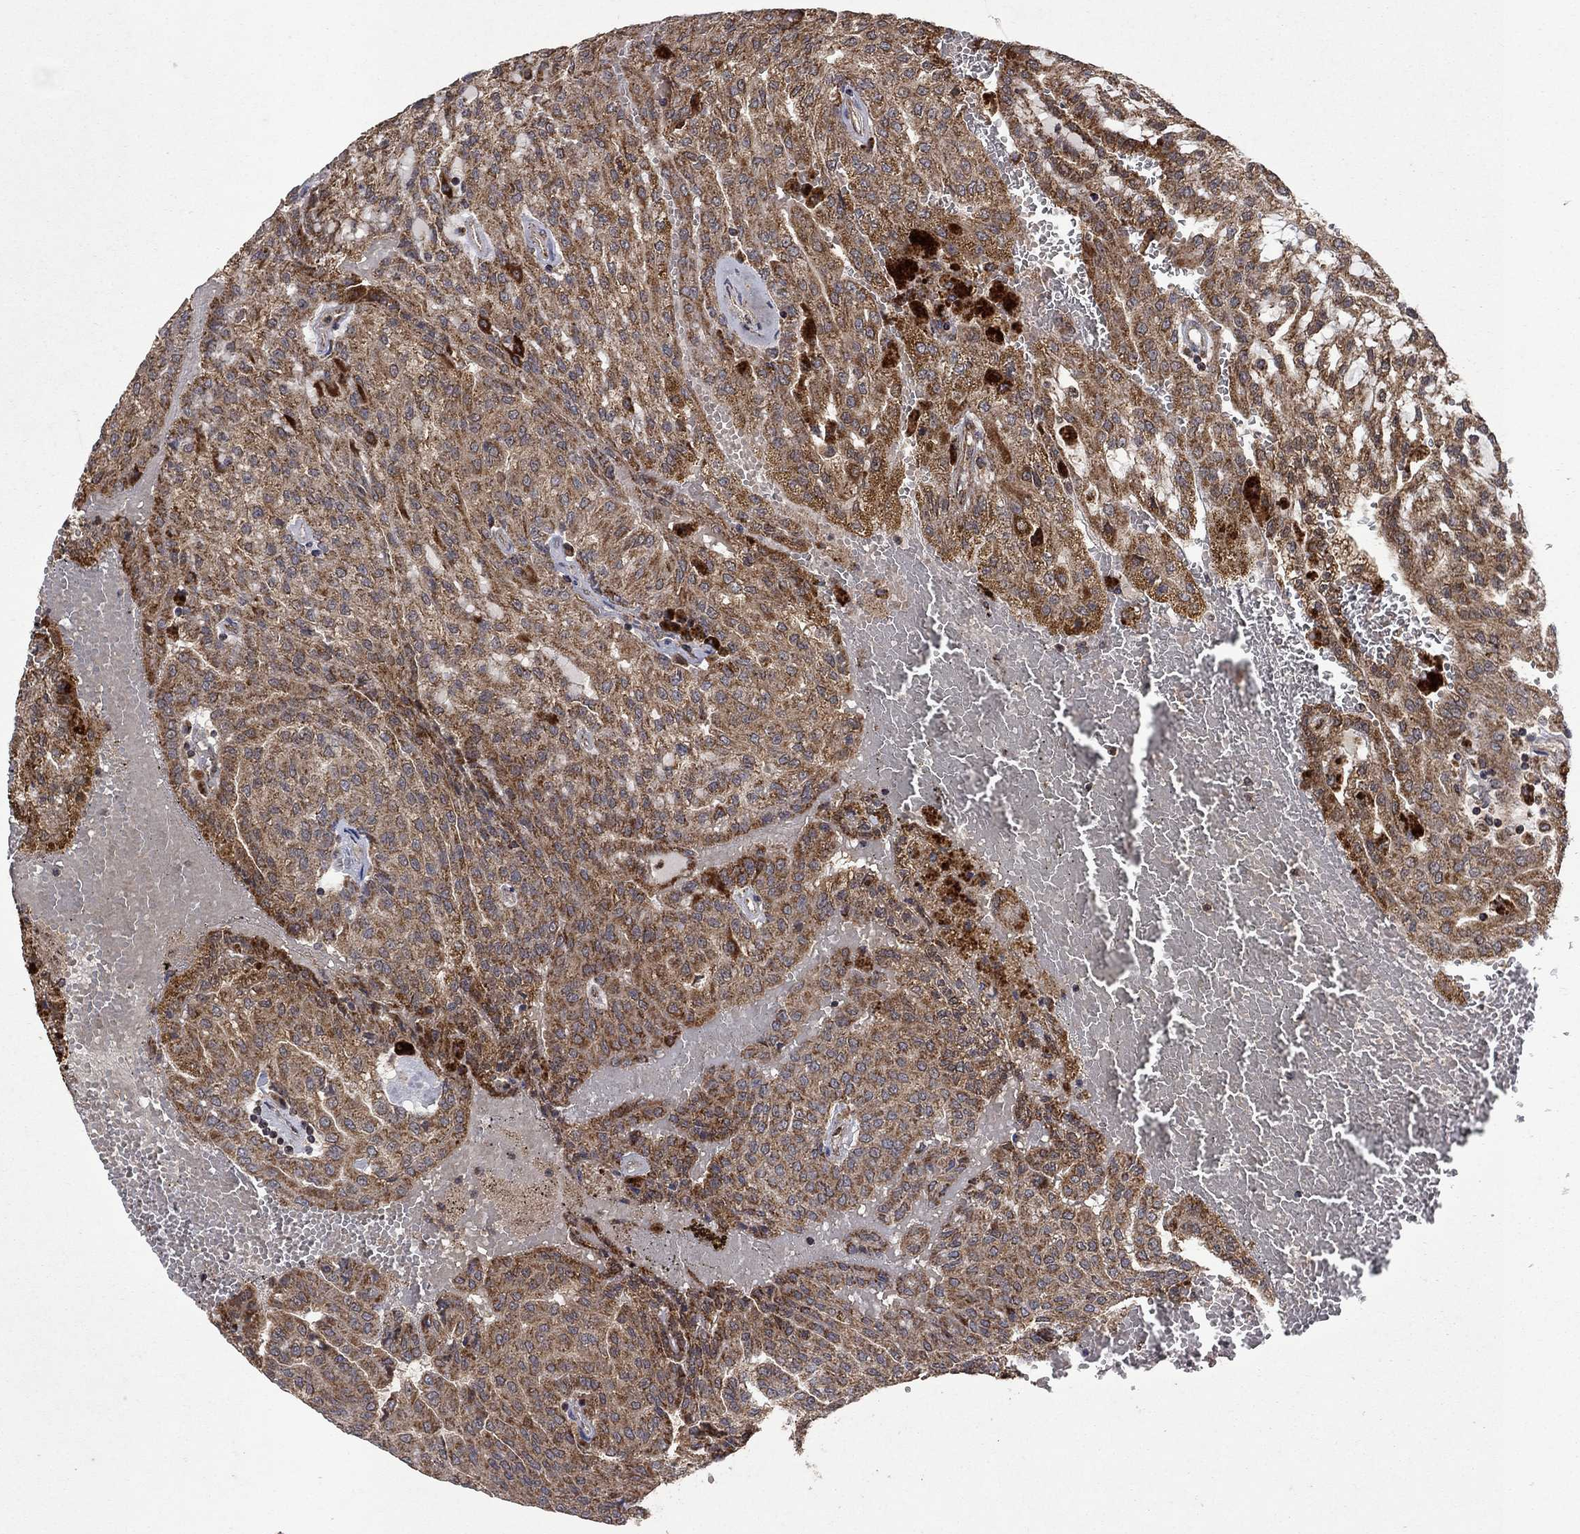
{"staining": {"intensity": "moderate", "quantity": ">75%", "location": "cytoplasmic/membranous"}, "tissue": "renal cancer", "cell_type": "Tumor cells", "image_type": "cancer", "snomed": [{"axis": "morphology", "description": "Adenocarcinoma, NOS"}, {"axis": "topography", "description": "Kidney"}], "caption": "DAB (3,3'-diaminobenzidine) immunohistochemical staining of renal cancer exhibits moderate cytoplasmic/membranous protein expression in about >75% of tumor cells.", "gene": "DPH1", "patient": {"sex": "male", "age": 63}}